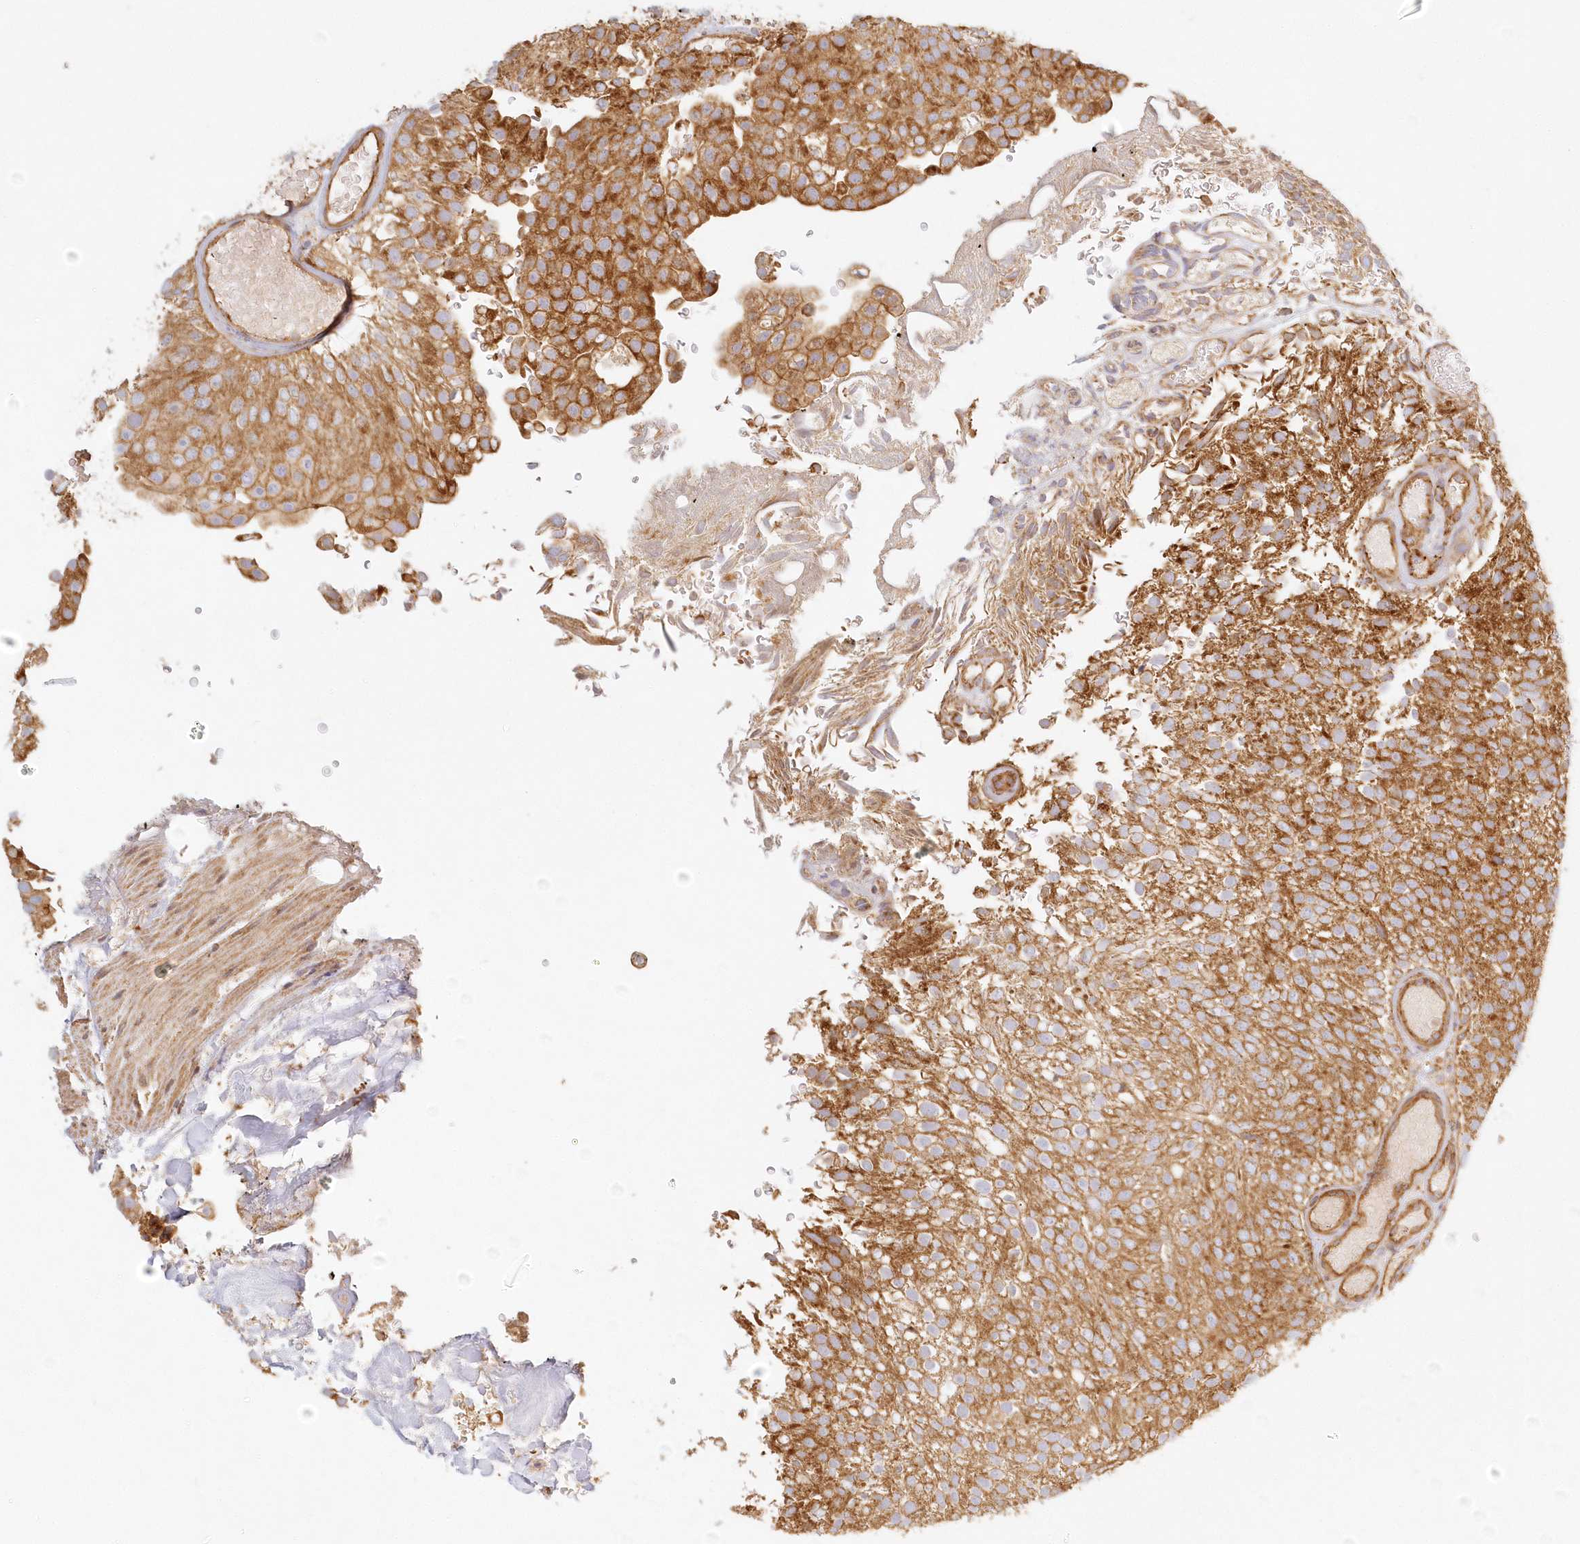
{"staining": {"intensity": "strong", "quantity": ">75%", "location": "cytoplasmic/membranous"}, "tissue": "urothelial cancer", "cell_type": "Tumor cells", "image_type": "cancer", "snomed": [{"axis": "morphology", "description": "Urothelial carcinoma, Low grade"}, {"axis": "topography", "description": "Urinary bladder"}], "caption": "A high-resolution micrograph shows immunohistochemistry staining of urothelial carcinoma (low-grade), which exhibits strong cytoplasmic/membranous positivity in about >75% of tumor cells. Nuclei are stained in blue.", "gene": "KIAA0232", "patient": {"sex": "male", "age": 78}}